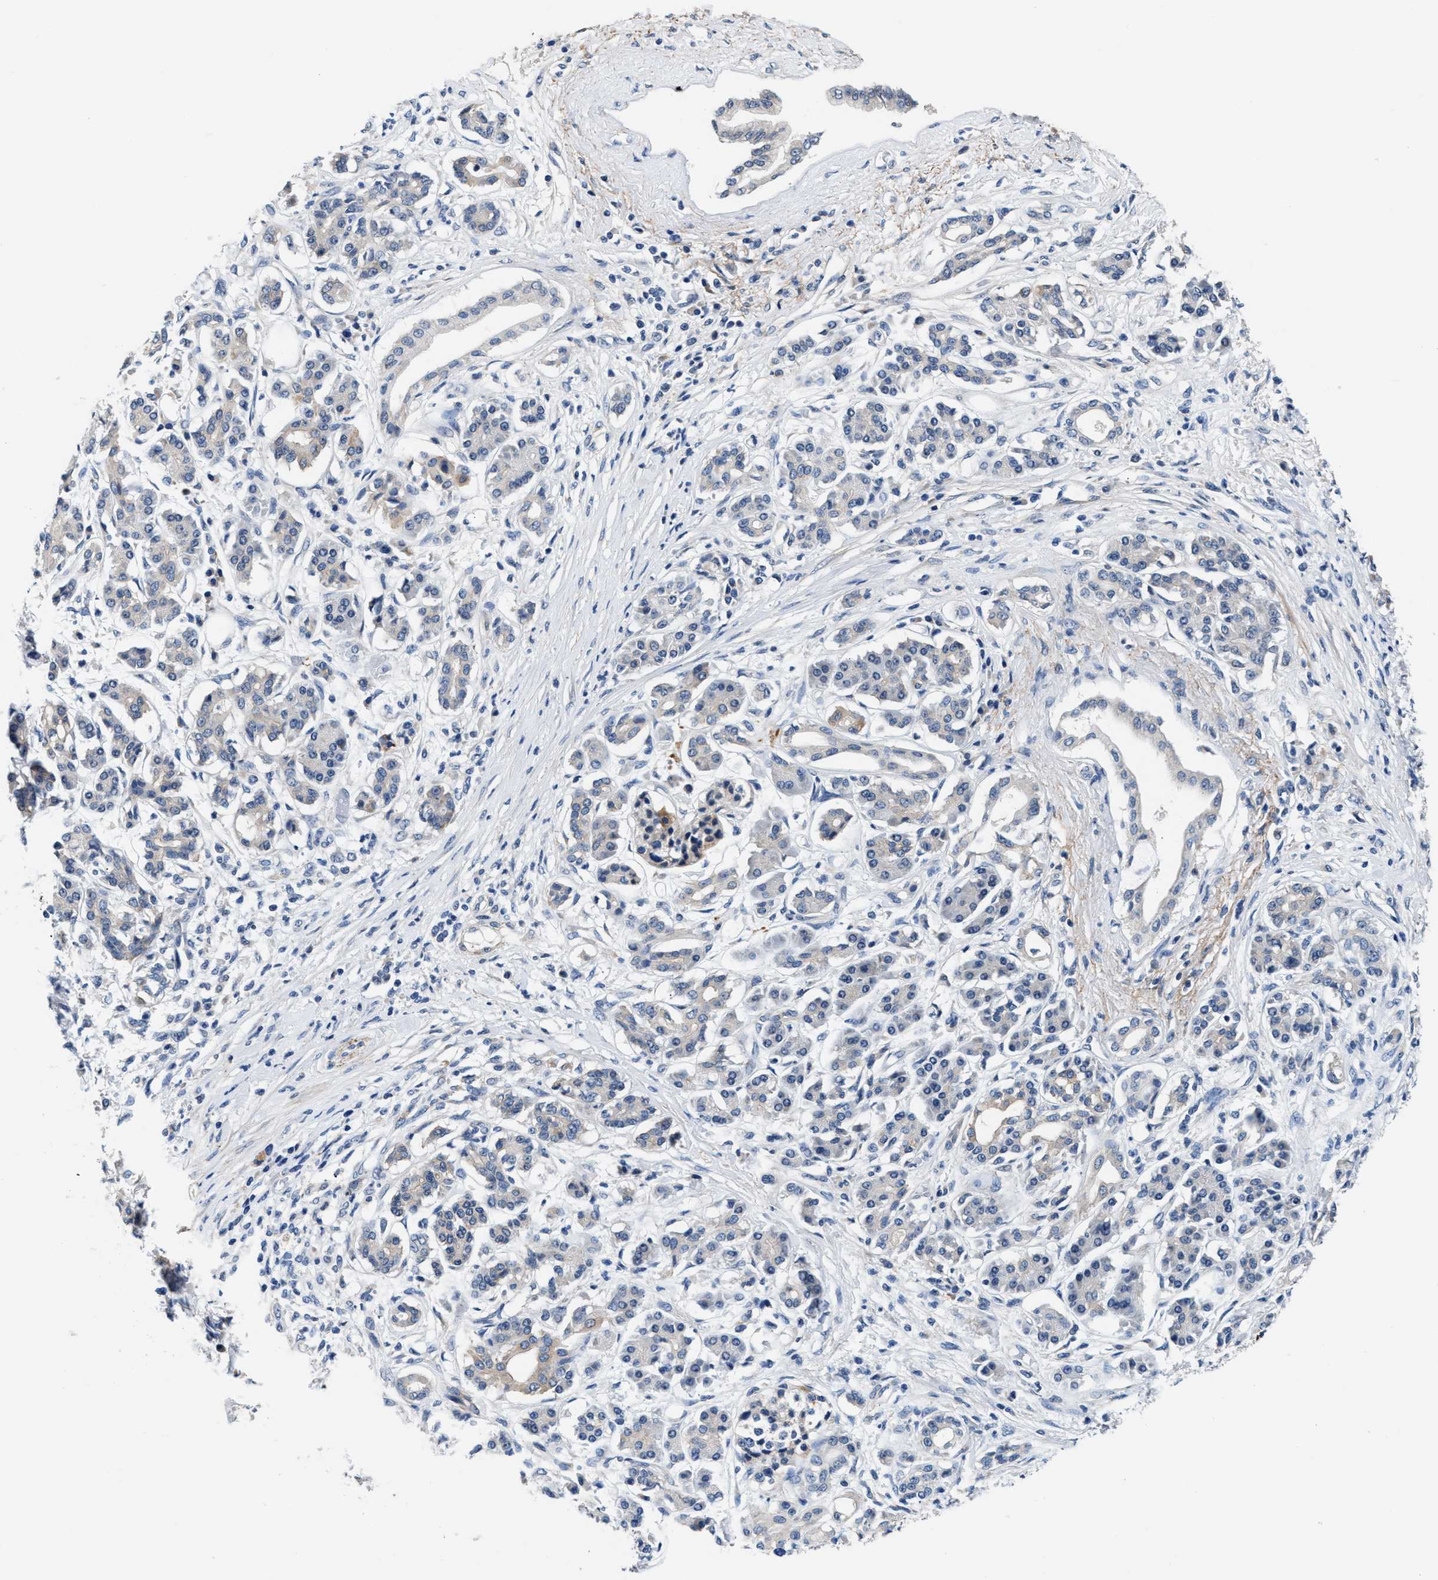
{"staining": {"intensity": "negative", "quantity": "none", "location": "none"}, "tissue": "pancreatic cancer", "cell_type": "Tumor cells", "image_type": "cancer", "snomed": [{"axis": "morphology", "description": "Adenocarcinoma, NOS"}, {"axis": "topography", "description": "Pancreas"}], "caption": "Immunohistochemistry (IHC) of pancreatic adenocarcinoma demonstrates no positivity in tumor cells.", "gene": "MYH3", "patient": {"sex": "female", "age": 56}}